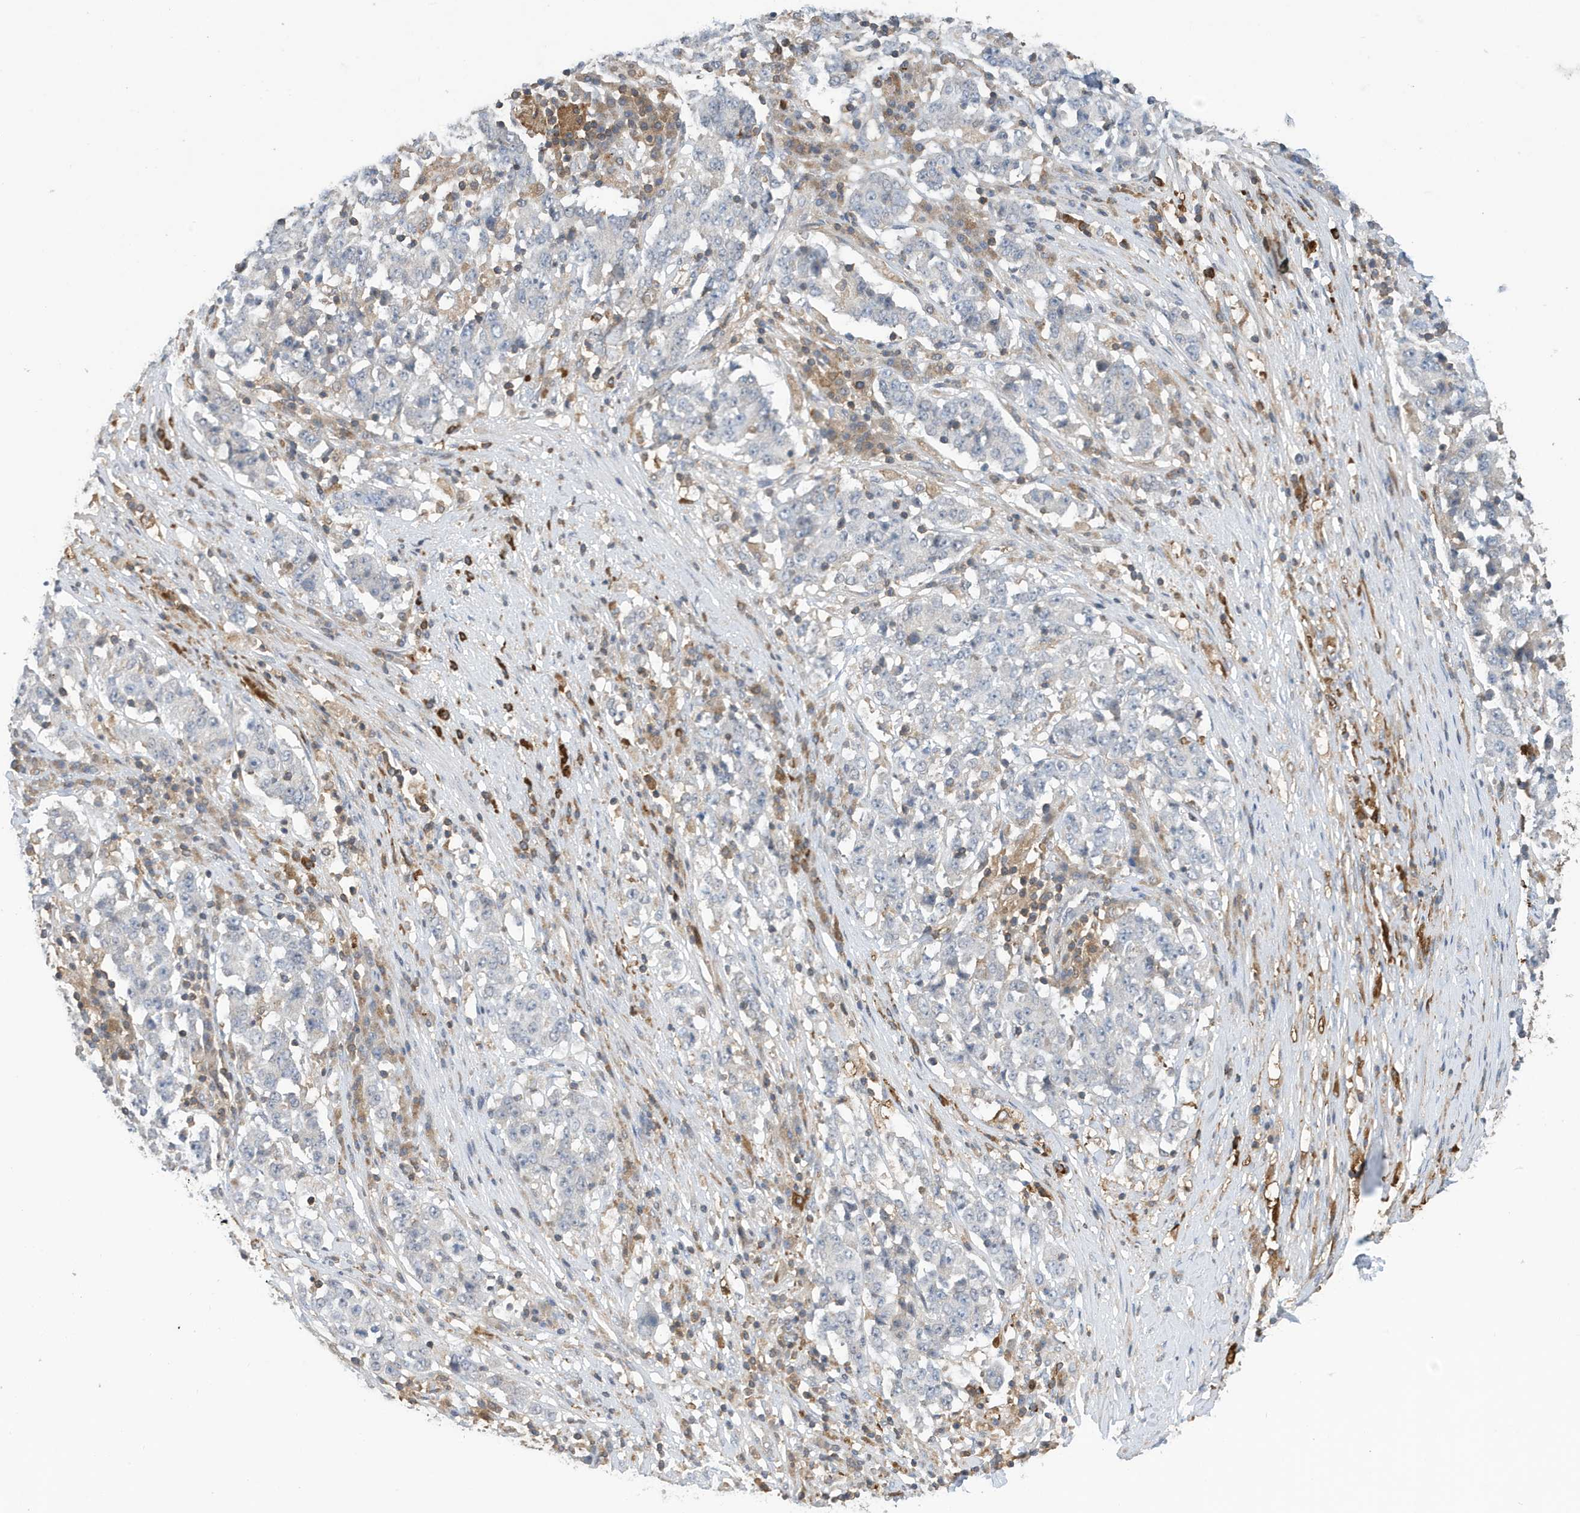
{"staining": {"intensity": "negative", "quantity": "none", "location": "none"}, "tissue": "stomach cancer", "cell_type": "Tumor cells", "image_type": "cancer", "snomed": [{"axis": "morphology", "description": "Adenocarcinoma, NOS"}, {"axis": "topography", "description": "Stomach"}], "caption": "IHC of stomach cancer shows no positivity in tumor cells.", "gene": "NSUN3", "patient": {"sex": "male", "age": 59}}